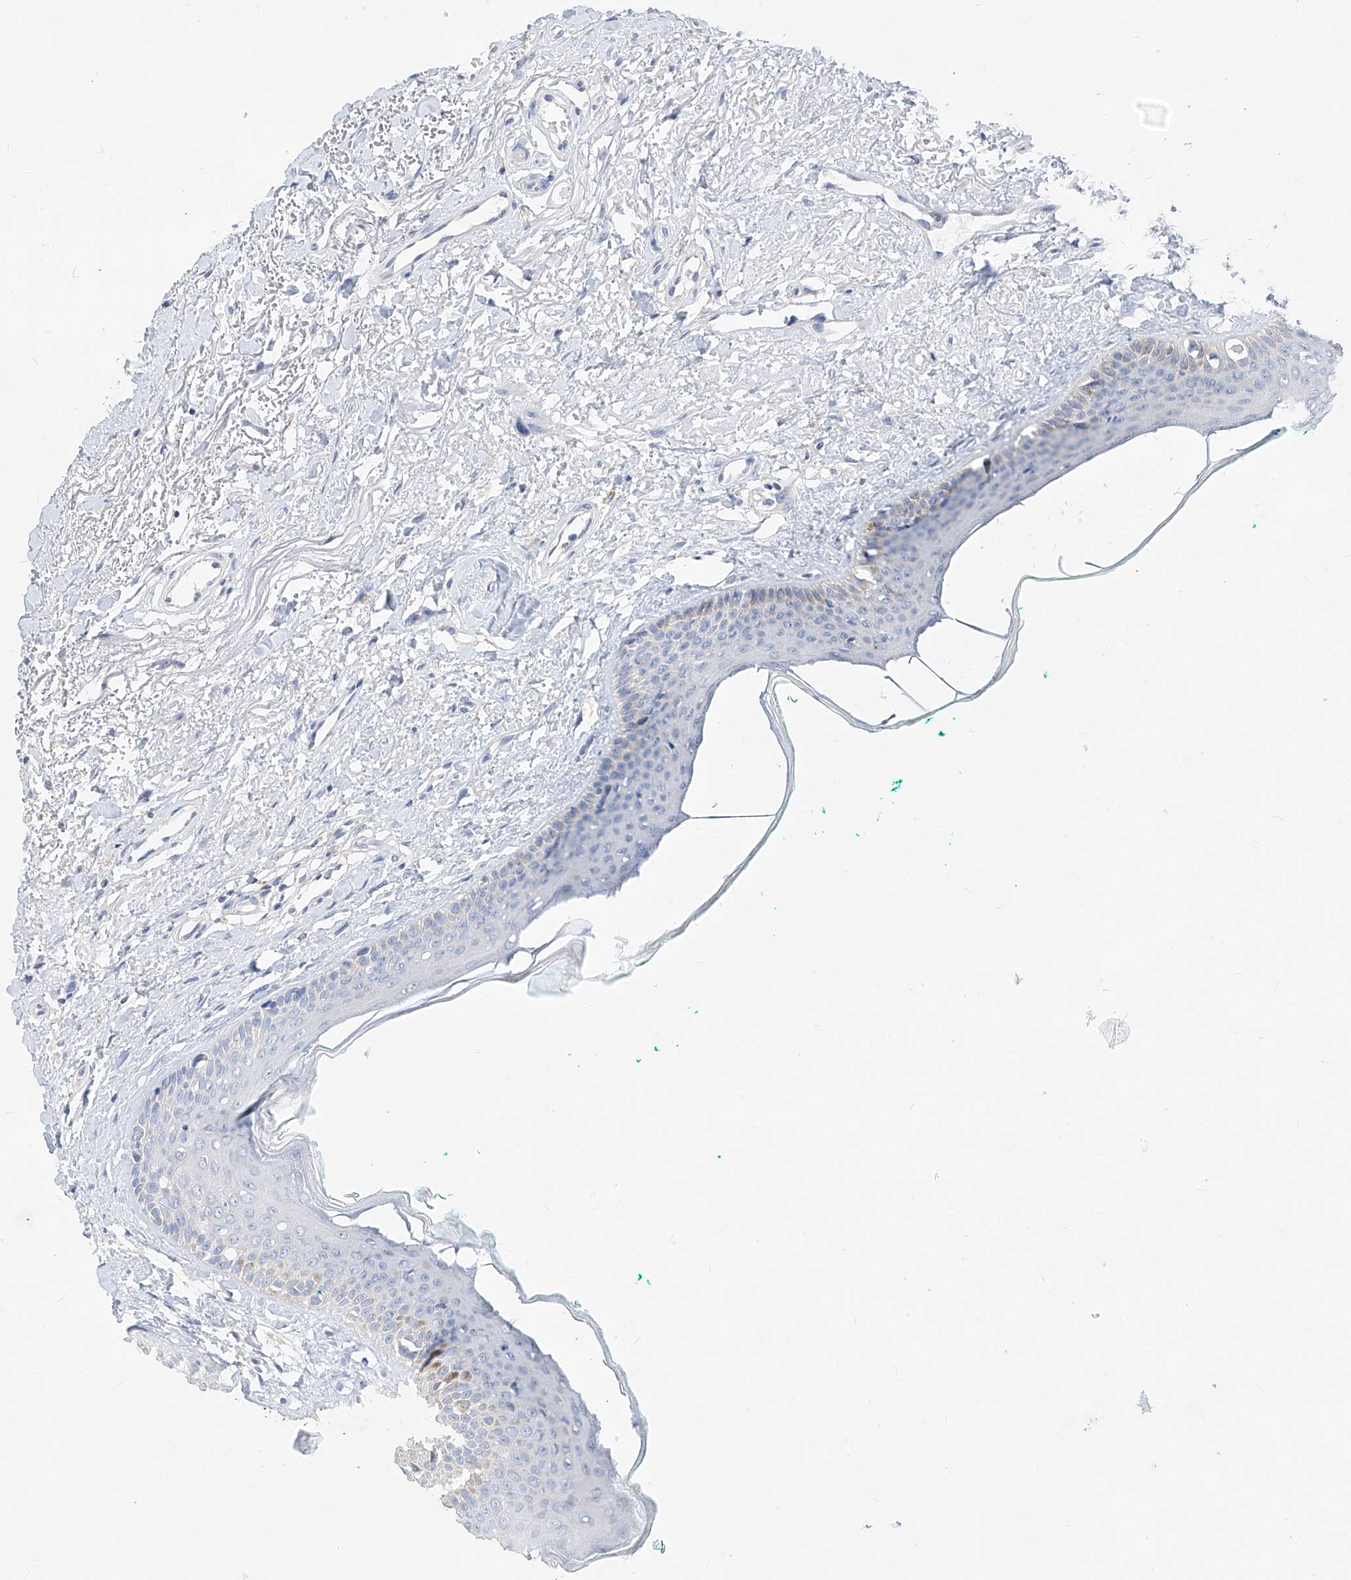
{"staining": {"intensity": "negative", "quantity": "none", "location": "none"}, "tissue": "oral mucosa", "cell_type": "Squamous epithelial cells", "image_type": "normal", "snomed": [{"axis": "morphology", "description": "Normal tissue, NOS"}, {"axis": "topography", "description": "Oral tissue"}], "caption": "A high-resolution photomicrograph shows immunohistochemistry (IHC) staining of benign oral mucosa, which shows no significant expression in squamous epithelial cells.", "gene": "ZZEF1", "patient": {"sex": "female", "age": 70}}